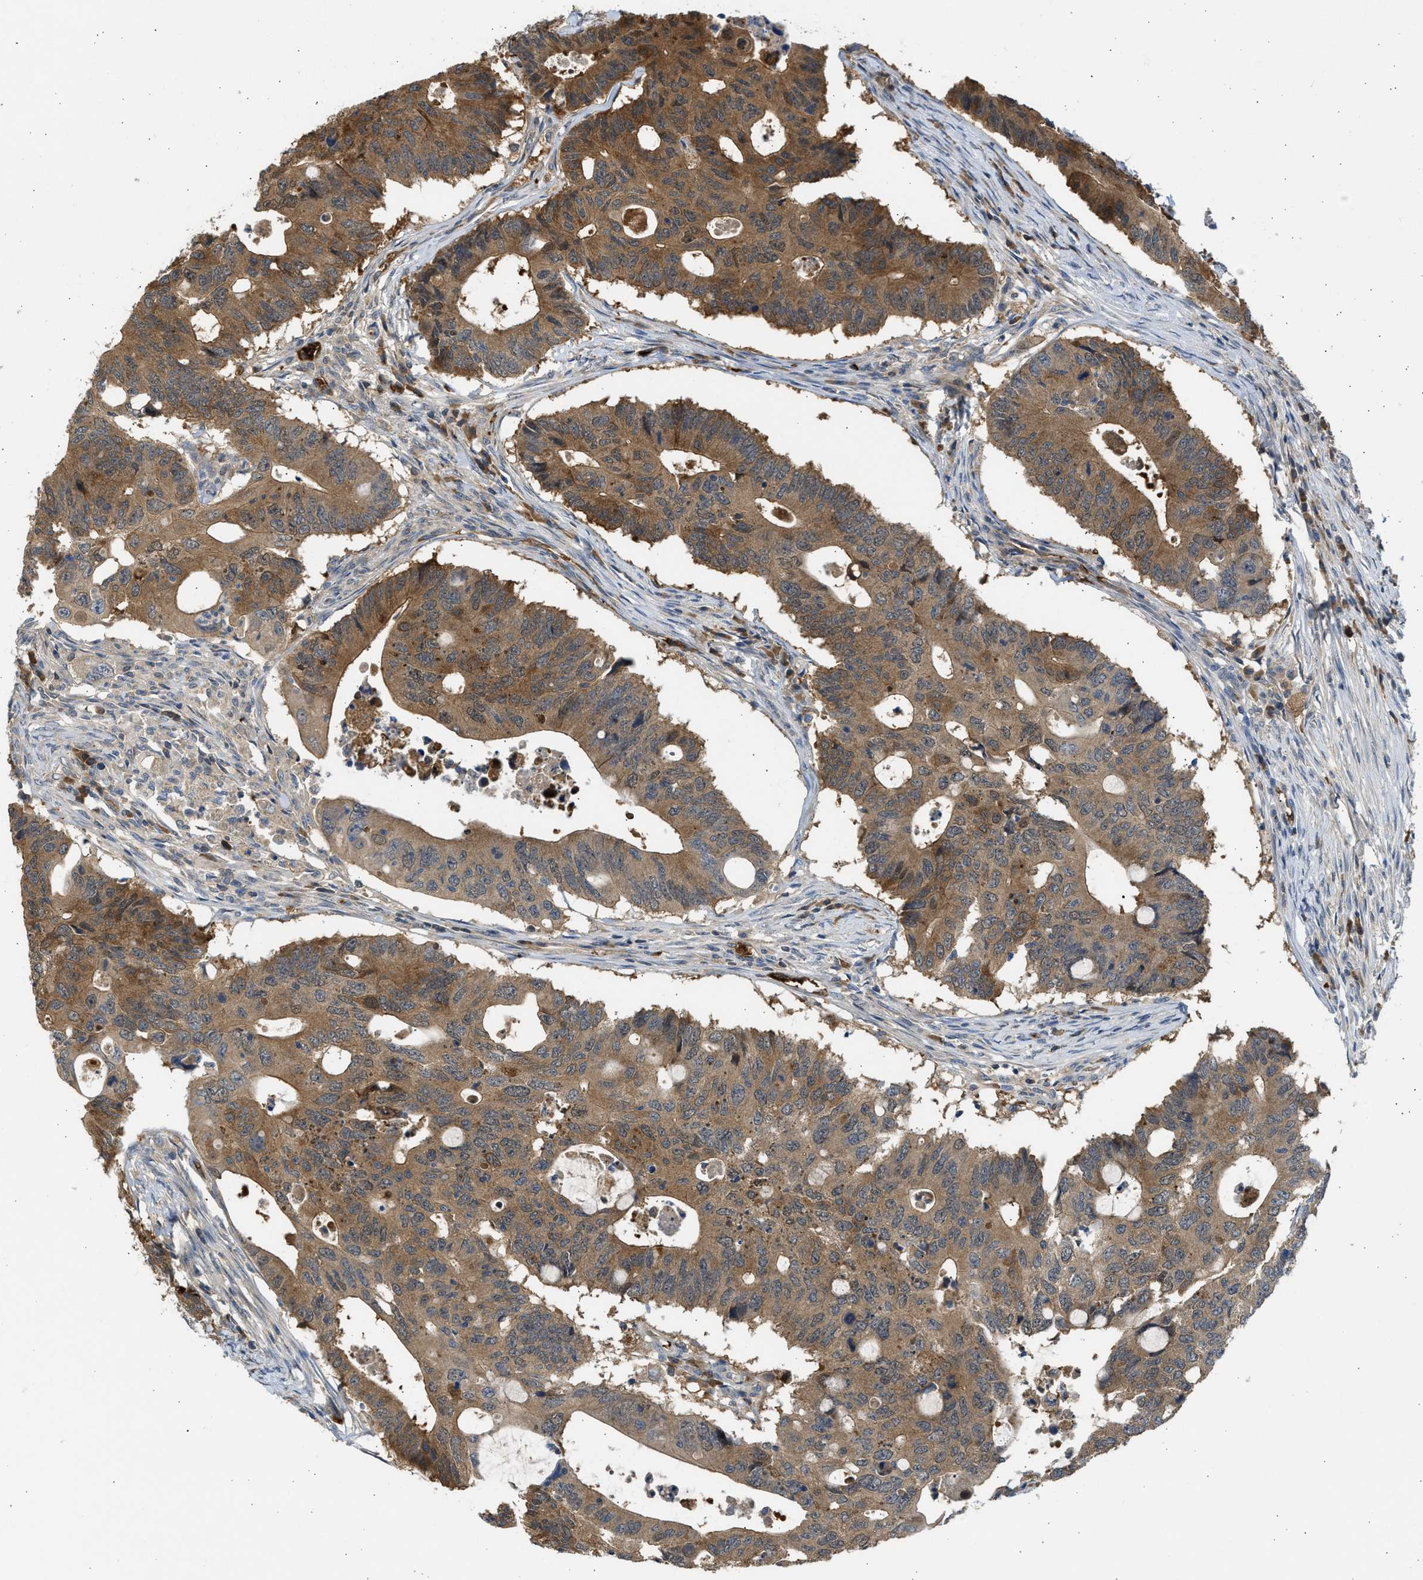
{"staining": {"intensity": "moderate", "quantity": ">75%", "location": "cytoplasmic/membranous"}, "tissue": "colorectal cancer", "cell_type": "Tumor cells", "image_type": "cancer", "snomed": [{"axis": "morphology", "description": "Adenocarcinoma, NOS"}, {"axis": "topography", "description": "Colon"}], "caption": "A photomicrograph showing moderate cytoplasmic/membranous expression in approximately >75% of tumor cells in colorectal cancer, as visualized by brown immunohistochemical staining.", "gene": "MAPK7", "patient": {"sex": "male", "age": 71}}